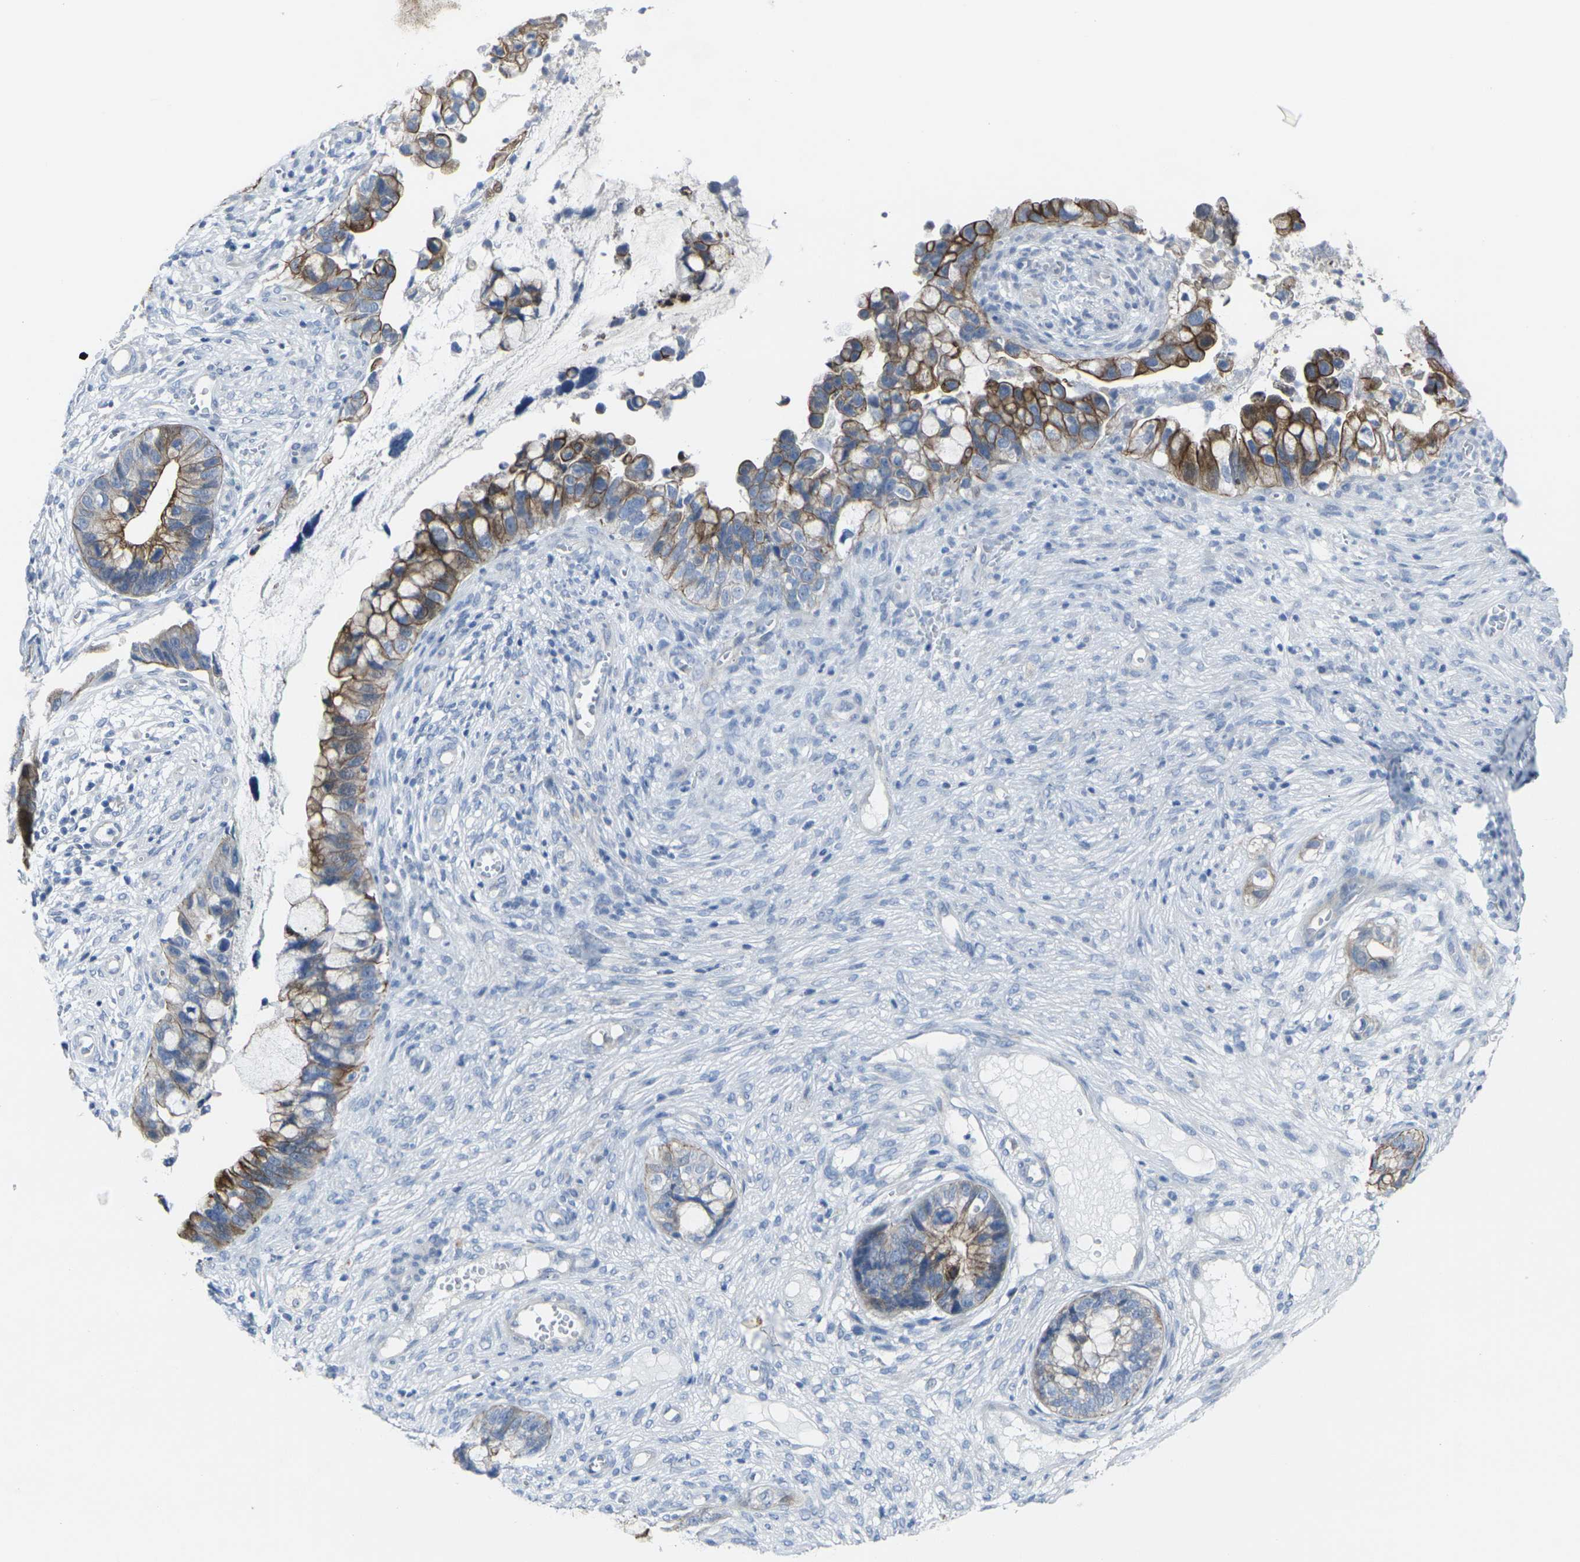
{"staining": {"intensity": "strong", "quantity": "25%-75%", "location": "cytoplasmic/membranous"}, "tissue": "cervical cancer", "cell_type": "Tumor cells", "image_type": "cancer", "snomed": [{"axis": "morphology", "description": "Adenocarcinoma, NOS"}, {"axis": "topography", "description": "Cervix"}], "caption": "Protein expression analysis of human cervical cancer reveals strong cytoplasmic/membranous positivity in approximately 25%-75% of tumor cells.", "gene": "ANKRD46", "patient": {"sex": "female", "age": 44}}